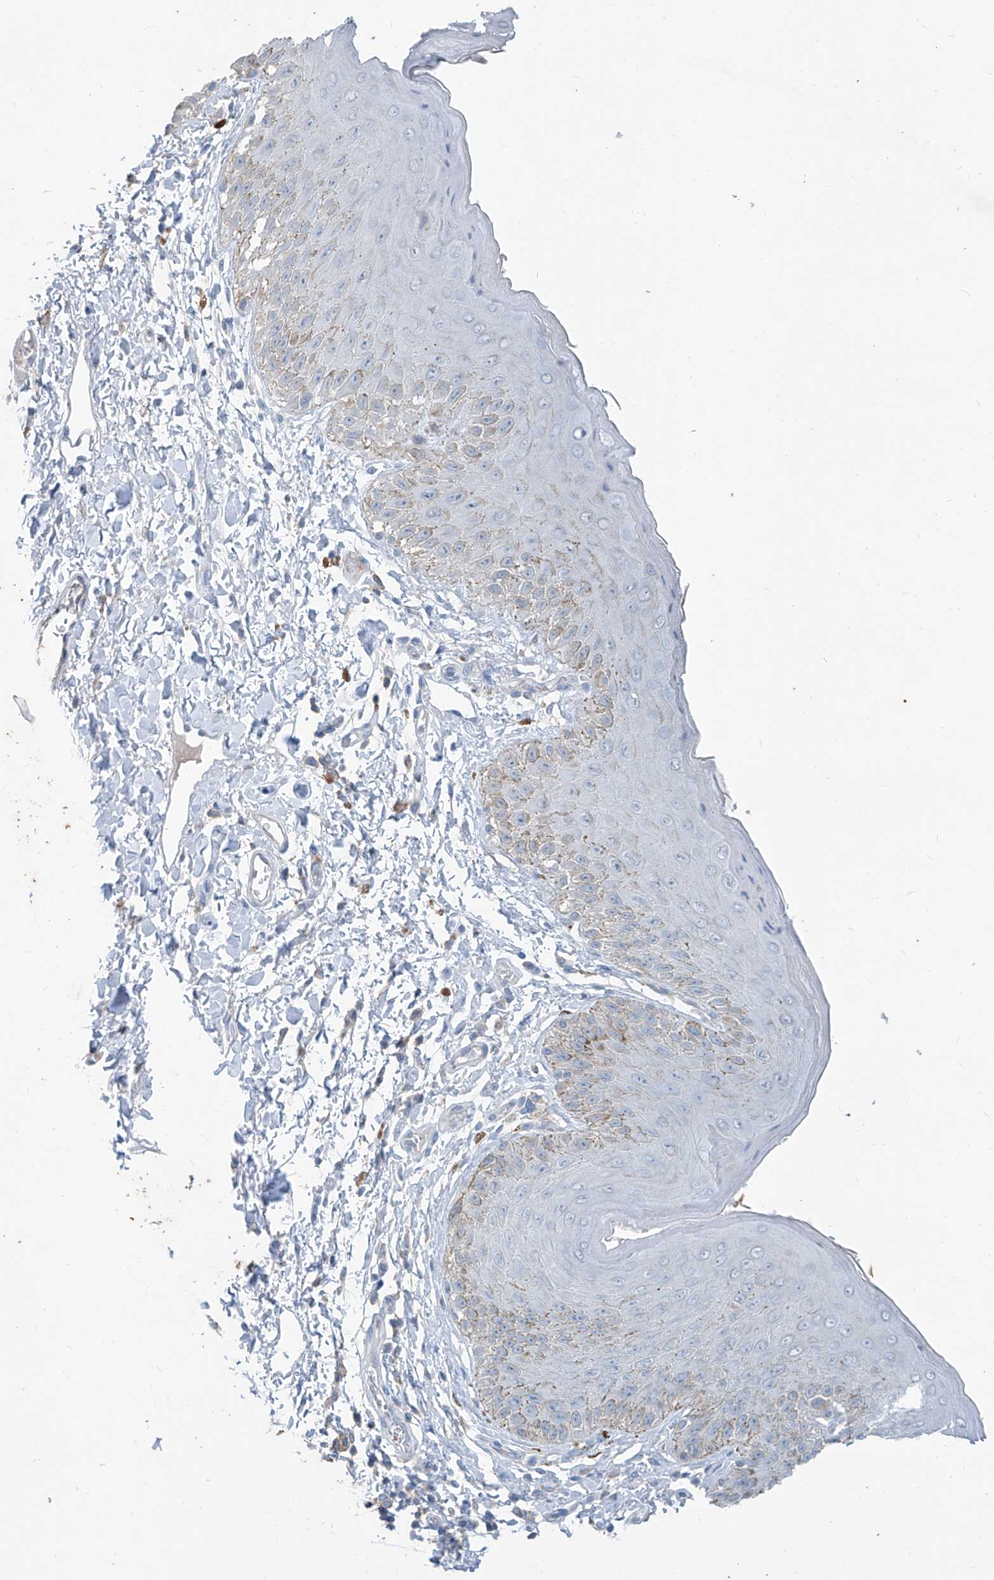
{"staining": {"intensity": "weak", "quantity": "<25%", "location": "cytoplasmic/membranous"}, "tissue": "skin", "cell_type": "Epidermal cells", "image_type": "normal", "snomed": [{"axis": "morphology", "description": "Normal tissue, NOS"}, {"axis": "topography", "description": "Anal"}], "caption": "High power microscopy image of an IHC micrograph of benign skin, revealing no significant expression in epidermal cells. The staining is performed using DAB (3,3'-diaminobenzidine) brown chromogen with nuclei counter-stained in using hematoxylin.", "gene": "ANKRD34A", "patient": {"sex": "male", "age": 44}}